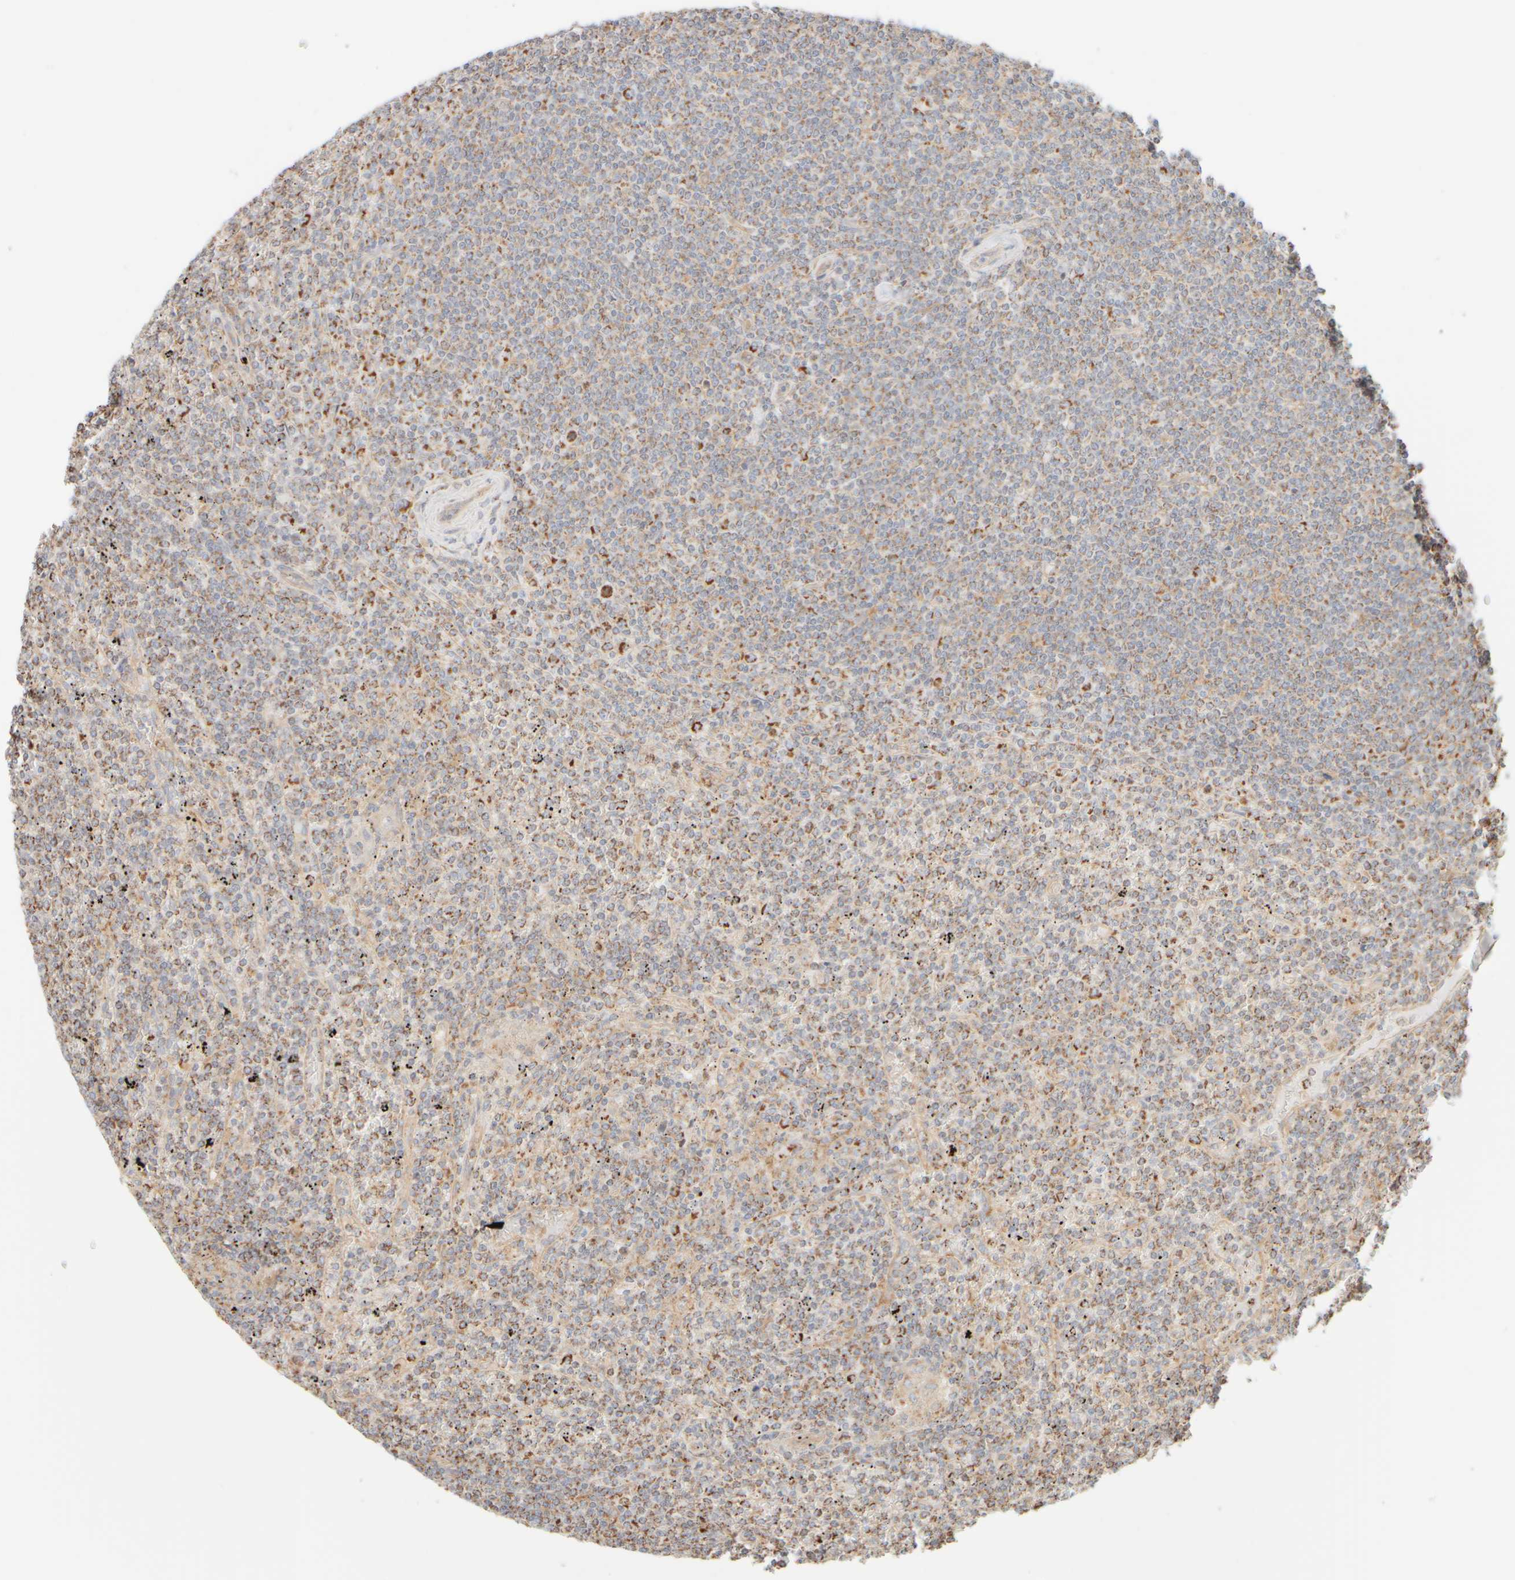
{"staining": {"intensity": "moderate", "quantity": "25%-75%", "location": "cytoplasmic/membranous"}, "tissue": "lymphoma", "cell_type": "Tumor cells", "image_type": "cancer", "snomed": [{"axis": "morphology", "description": "Malignant lymphoma, non-Hodgkin's type, Low grade"}, {"axis": "topography", "description": "Spleen"}], "caption": "Approximately 25%-75% of tumor cells in low-grade malignant lymphoma, non-Hodgkin's type demonstrate moderate cytoplasmic/membranous protein expression as visualized by brown immunohistochemical staining.", "gene": "APBB2", "patient": {"sex": "female", "age": 19}}